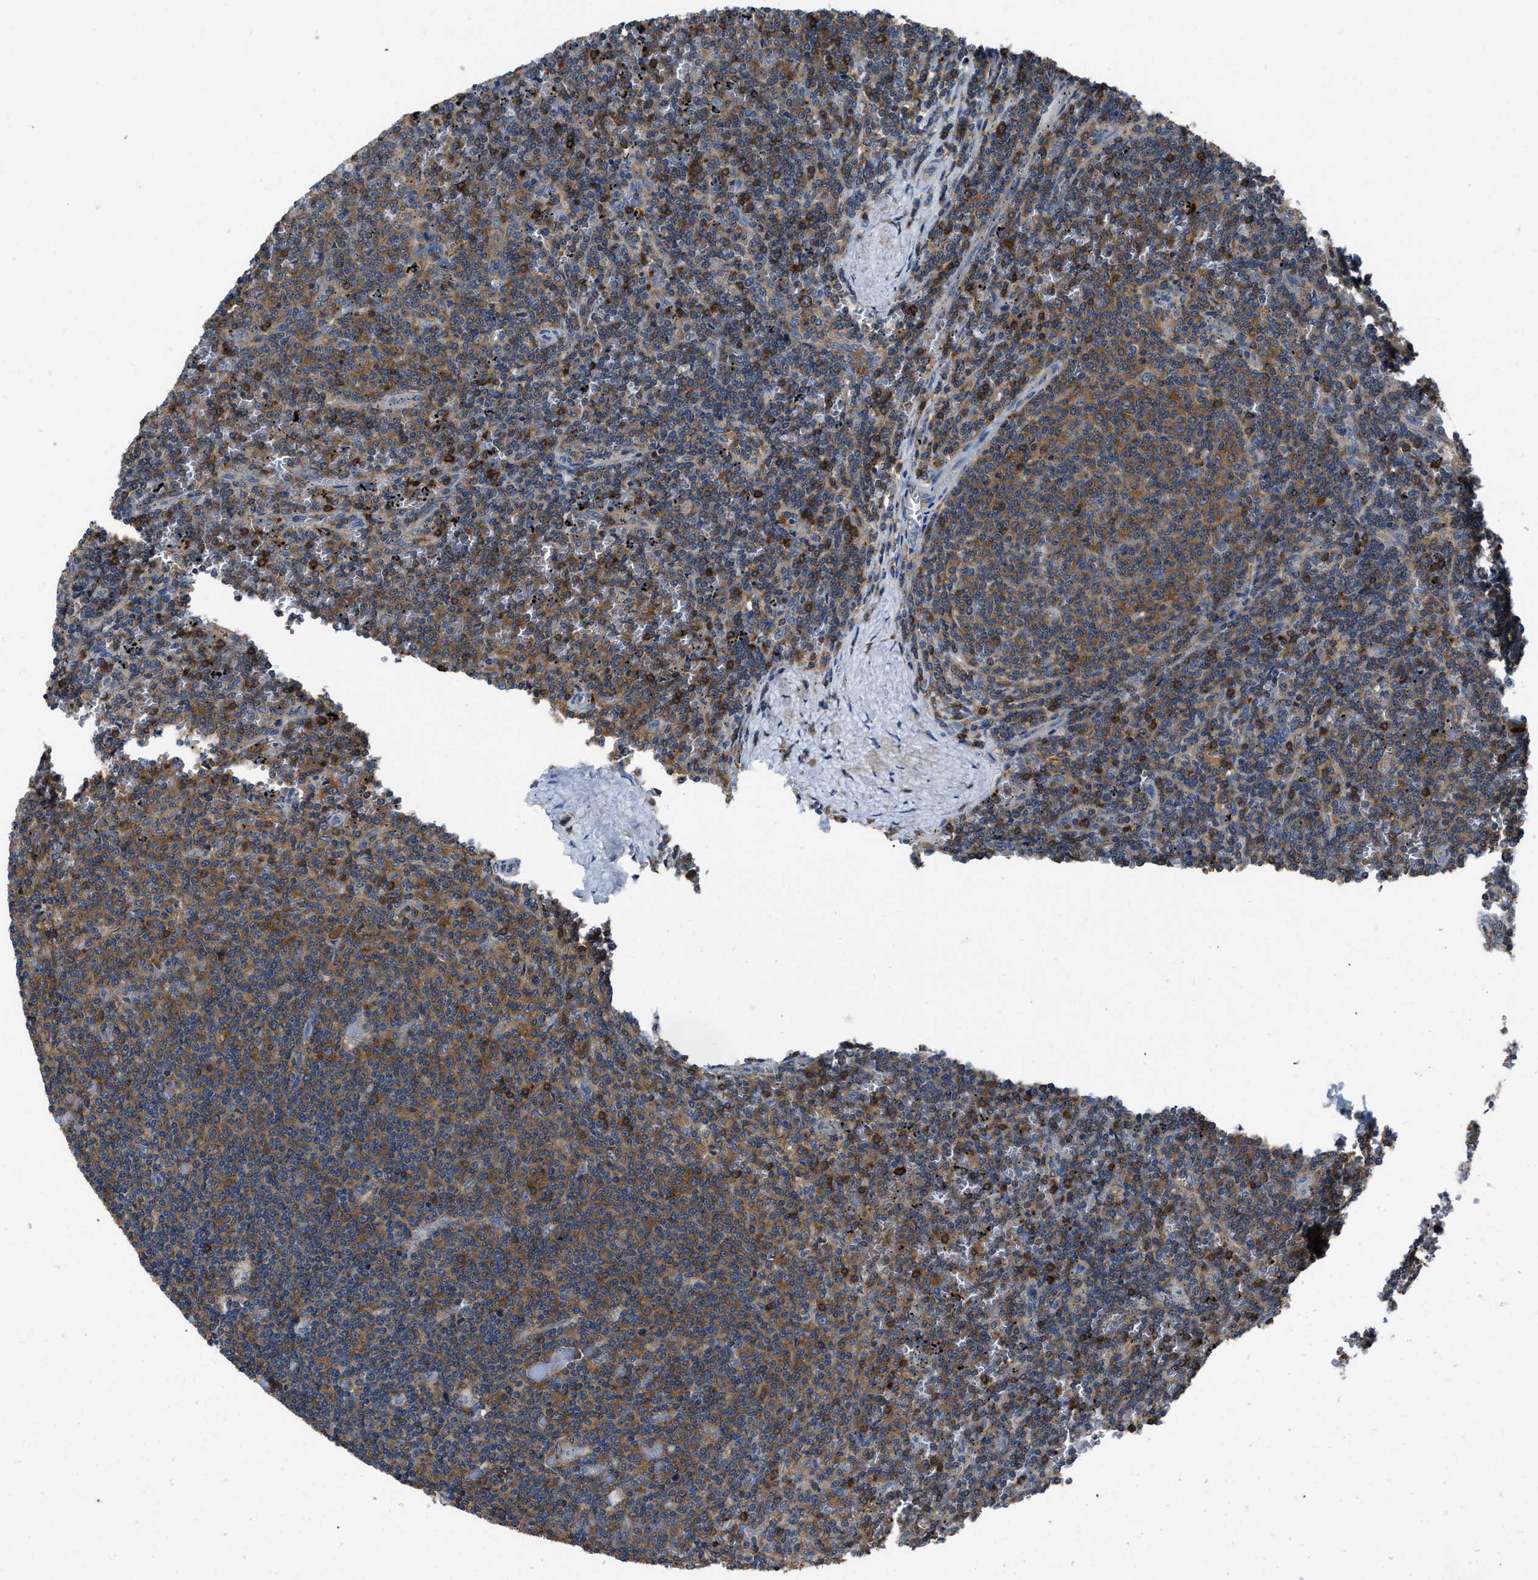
{"staining": {"intensity": "moderate", "quantity": ">75%", "location": "cytoplasmic/membranous"}, "tissue": "lymphoma", "cell_type": "Tumor cells", "image_type": "cancer", "snomed": [{"axis": "morphology", "description": "Malignant lymphoma, non-Hodgkin's type, Low grade"}, {"axis": "topography", "description": "Spleen"}], "caption": "Protein expression analysis of human lymphoma reveals moderate cytoplasmic/membranous positivity in approximately >75% of tumor cells.", "gene": "YARS1", "patient": {"sex": "female", "age": 50}}